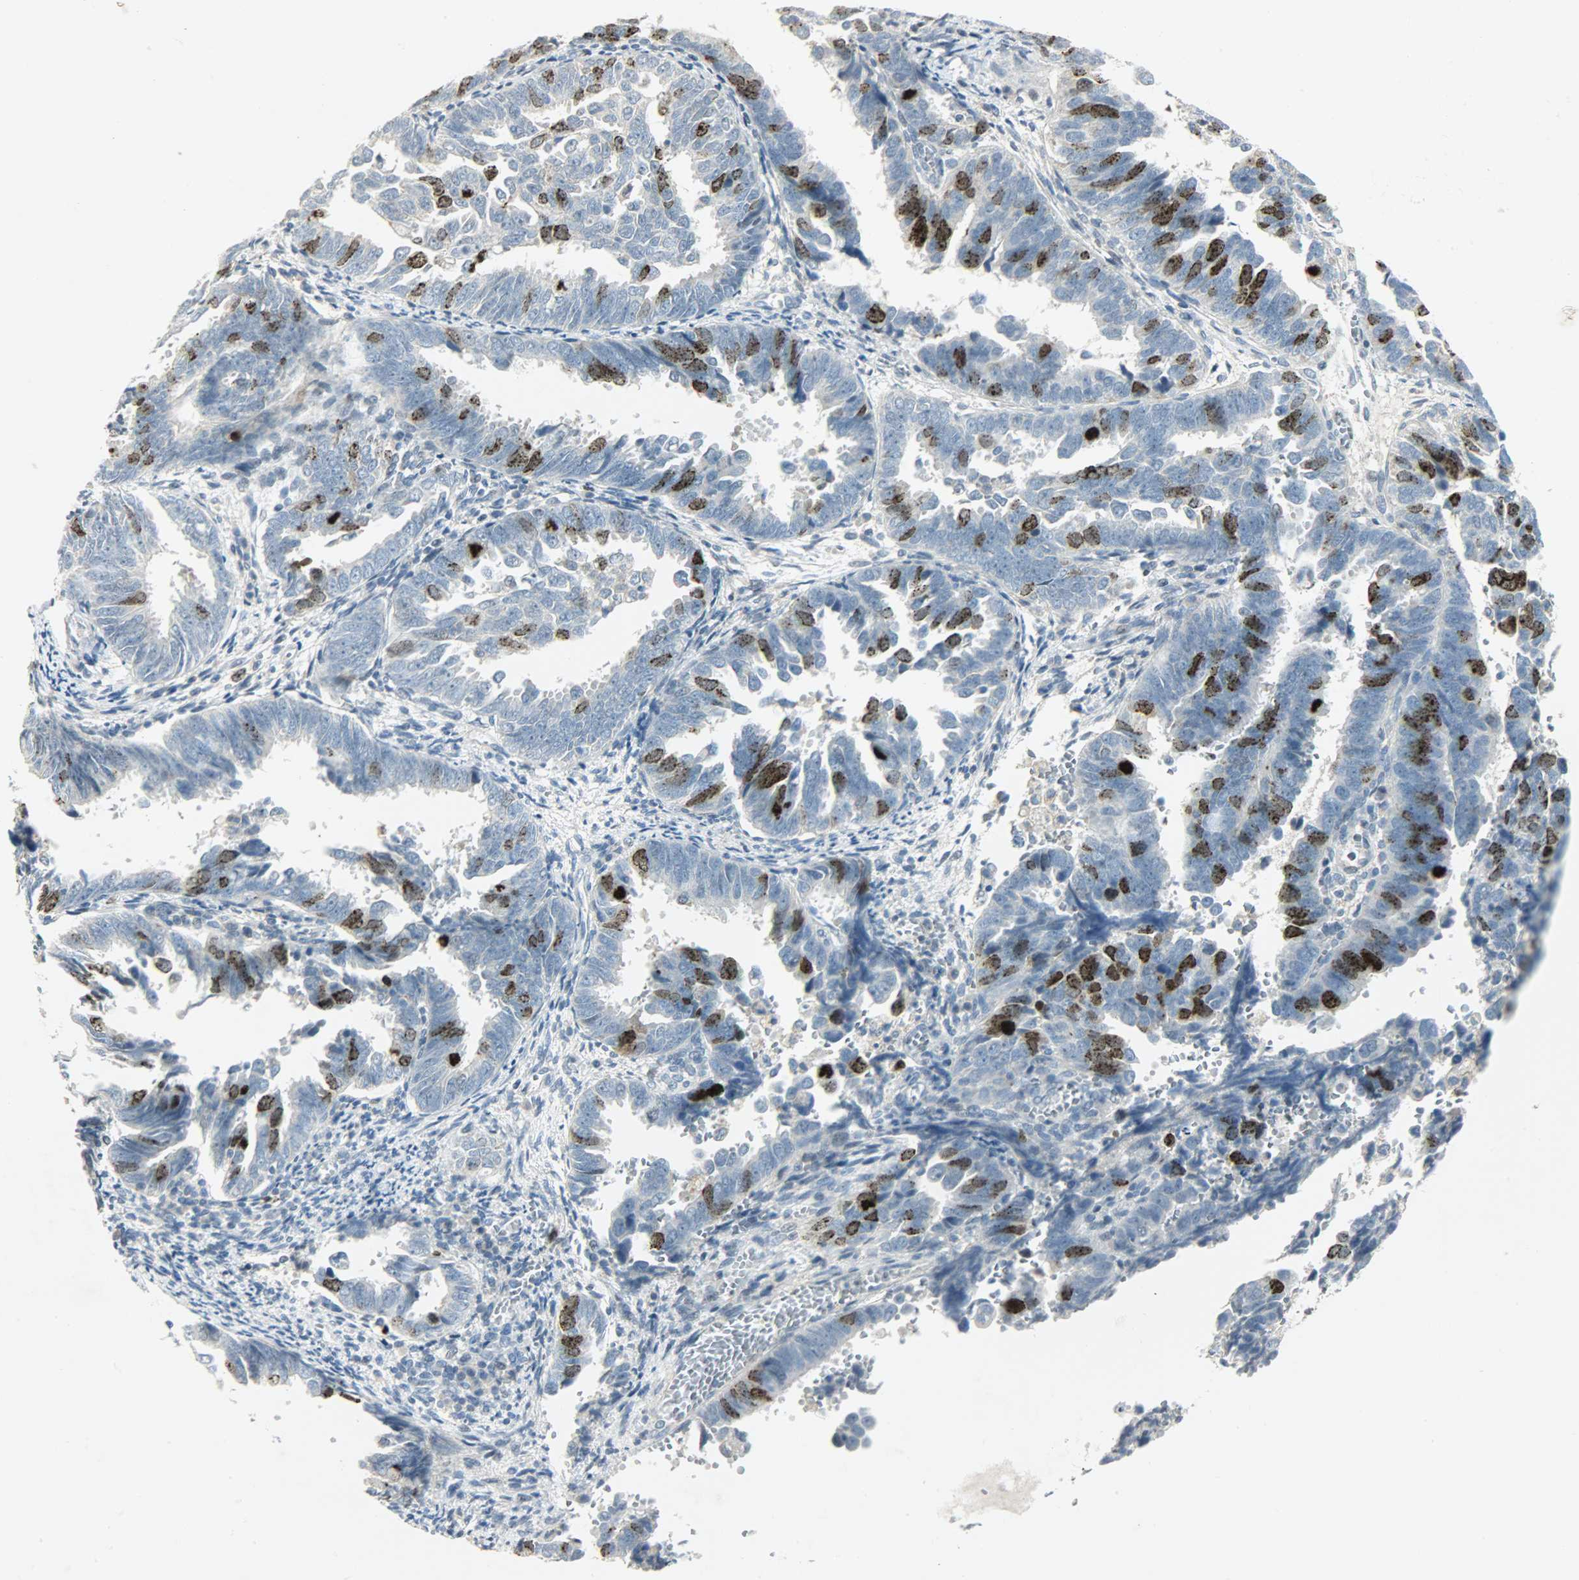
{"staining": {"intensity": "strong", "quantity": "25%-75%", "location": "nuclear"}, "tissue": "endometrial cancer", "cell_type": "Tumor cells", "image_type": "cancer", "snomed": [{"axis": "morphology", "description": "Adenocarcinoma, NOS"}, {"axis": "topography", "description": "Endometrium"}], "caption": "Endometrial adenocarcinoma stained with a brown dye exhibits strong nuclear positive positivity in about 25%-75% of tumor cells.", "gene": "AURKB", "patient": {"sex": "female", "age": 75}}